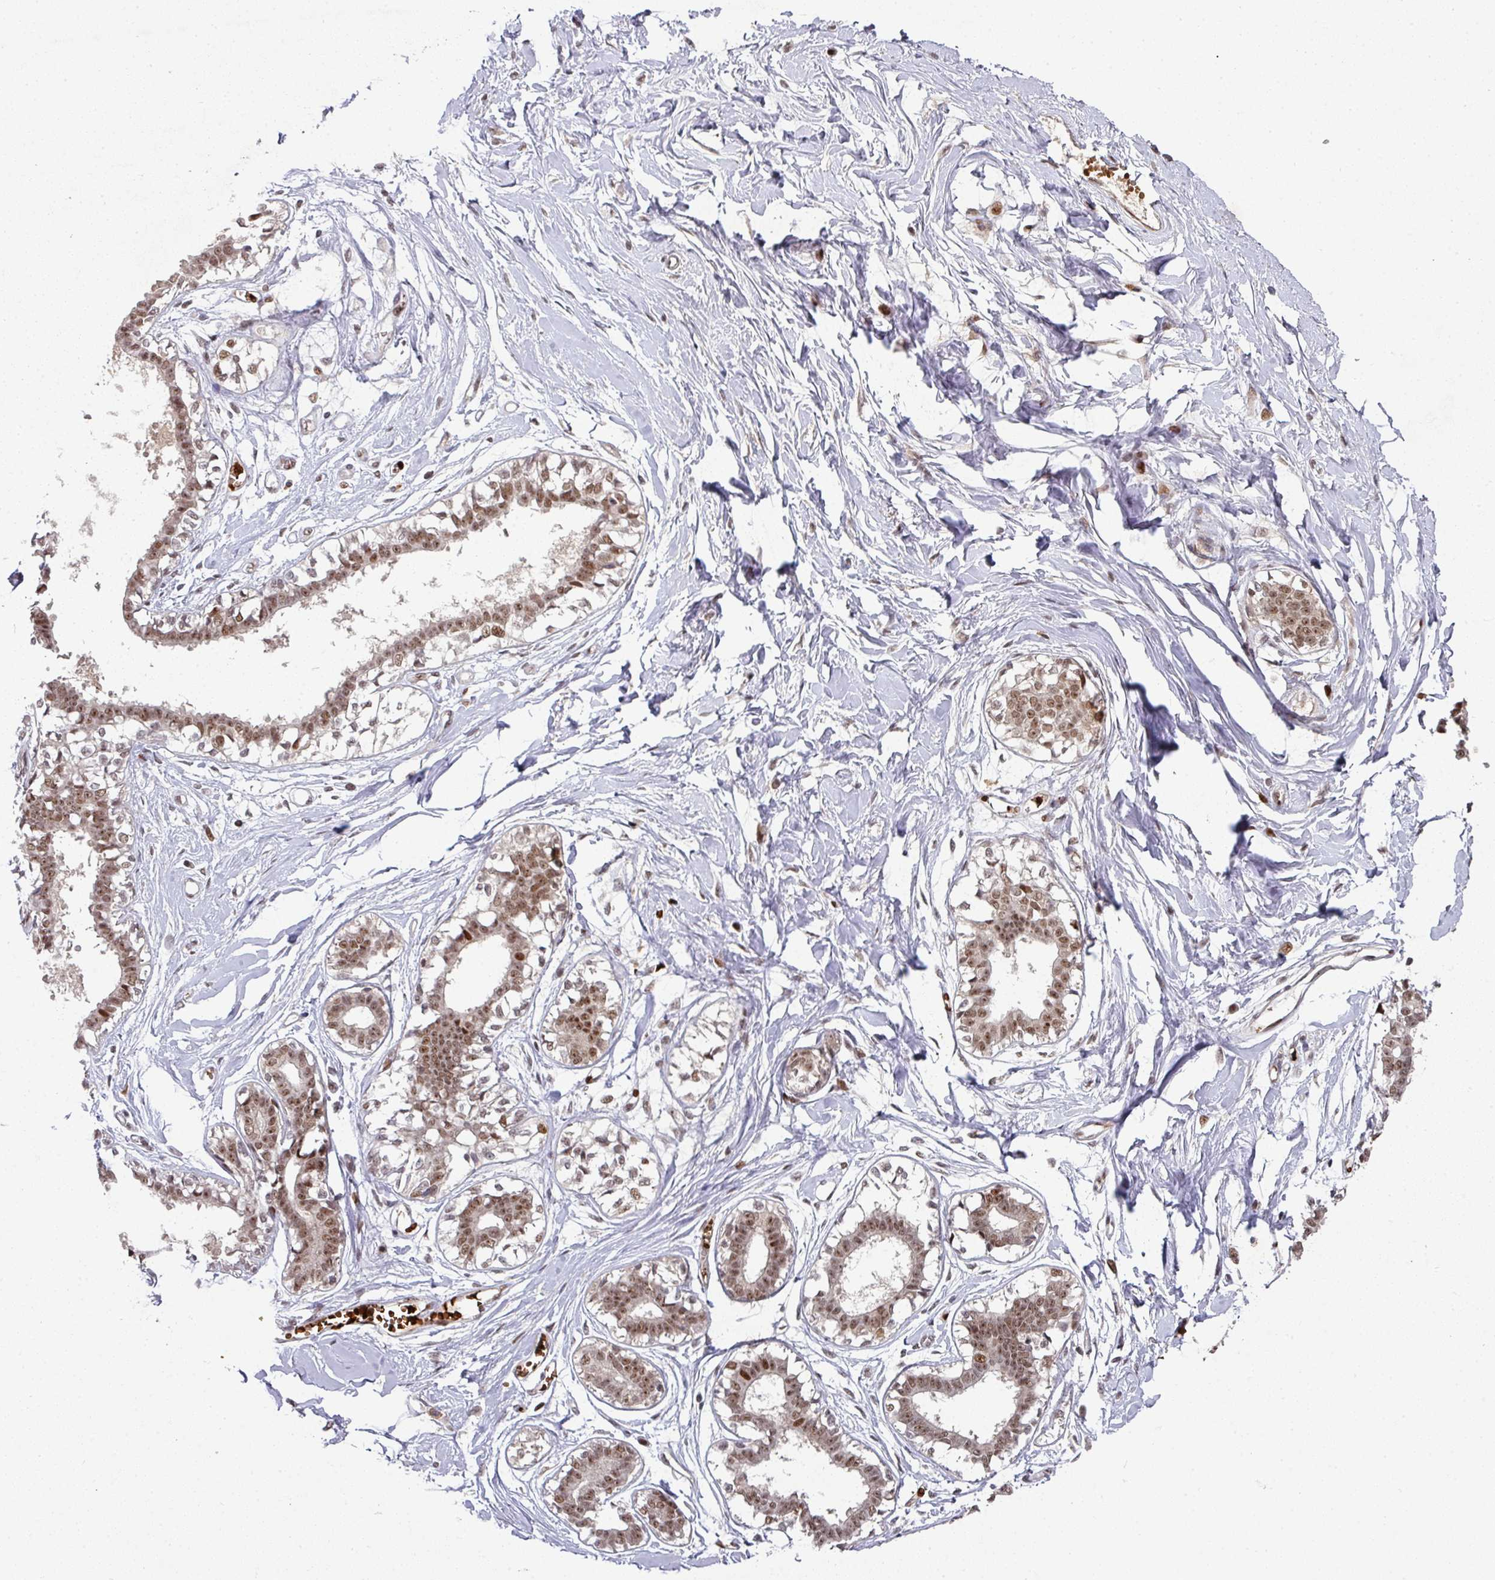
{"staining": {"intensity": "negative", "quantity": "none", "location": "none"}, "tissue": "breast", "cell_type": "Adipocytes", "image_type": "normal", "snomed": [{"axis": "morphology", "description": "Normal tissue, NOS"}, {"axis": "topography", "description": "Breast"}], "caption": "This image is of unremarkable breast stained with IHC to label a protein in brown with the nuclei are counter-stained blue. There is no staining in adipocytes.", "gene": "NEIL1", "patient": {"sex": "female", "age": 45}}